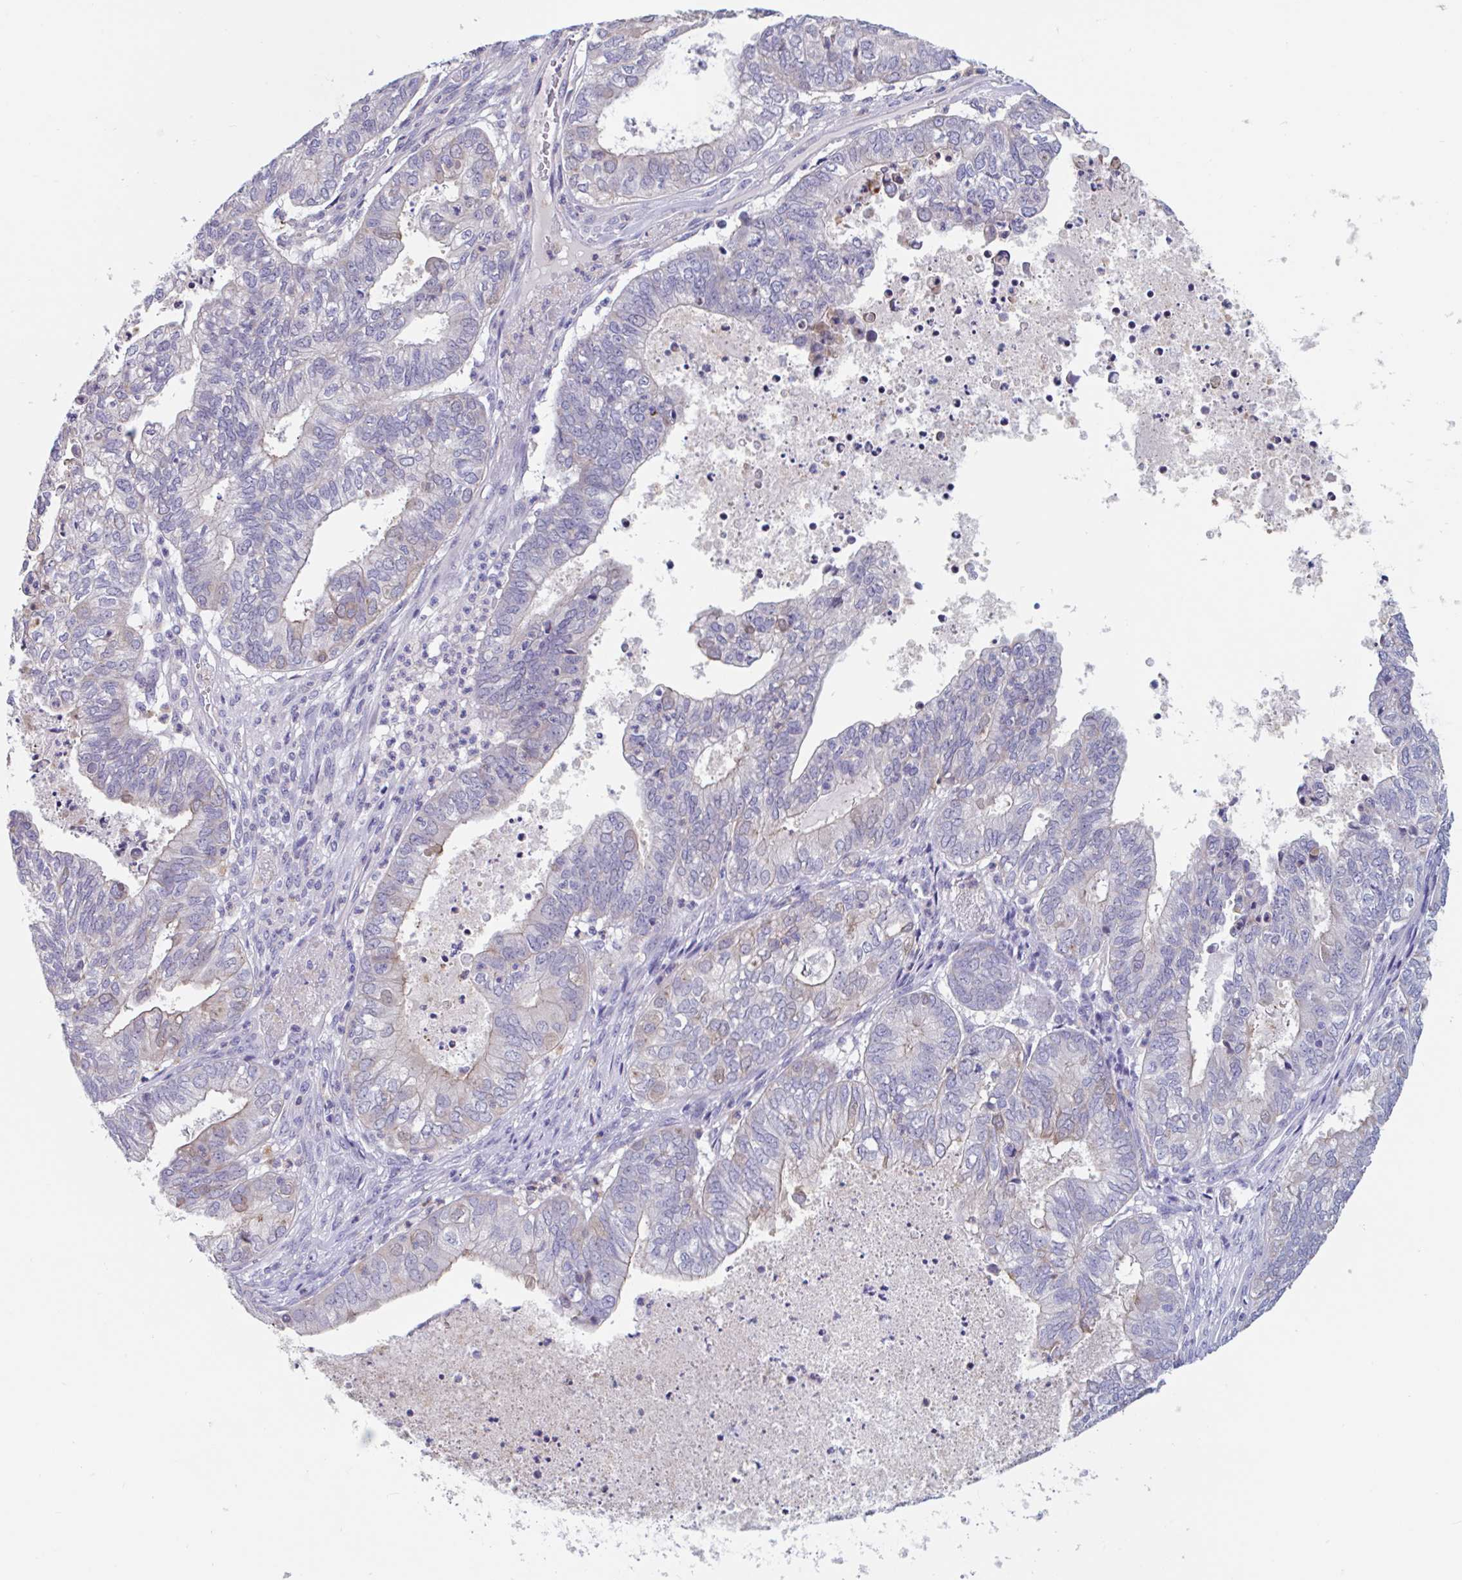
{"staining": {"intensity": "weak", "quantity": "<25%", "location": "cytoplasmic/membranous"}, "tissue": "ovarian cancer", "cell_type": "Tumor cells", "image_type": "cancer", "snomed": [{"axis": "morphology", "description": "Carcinoma, endometroid"}, {"axis": "topography", "description": "Ovary"}], "caption": "This image is of endometroid carcinoma (ovarian) stained with immunohistochemistry to label a protein in brown with the nuclei are counter-stained blue. There is no expression in tumor cells.", "gene": "UNKL", "patient": {"sex": "female", "age": 64}}